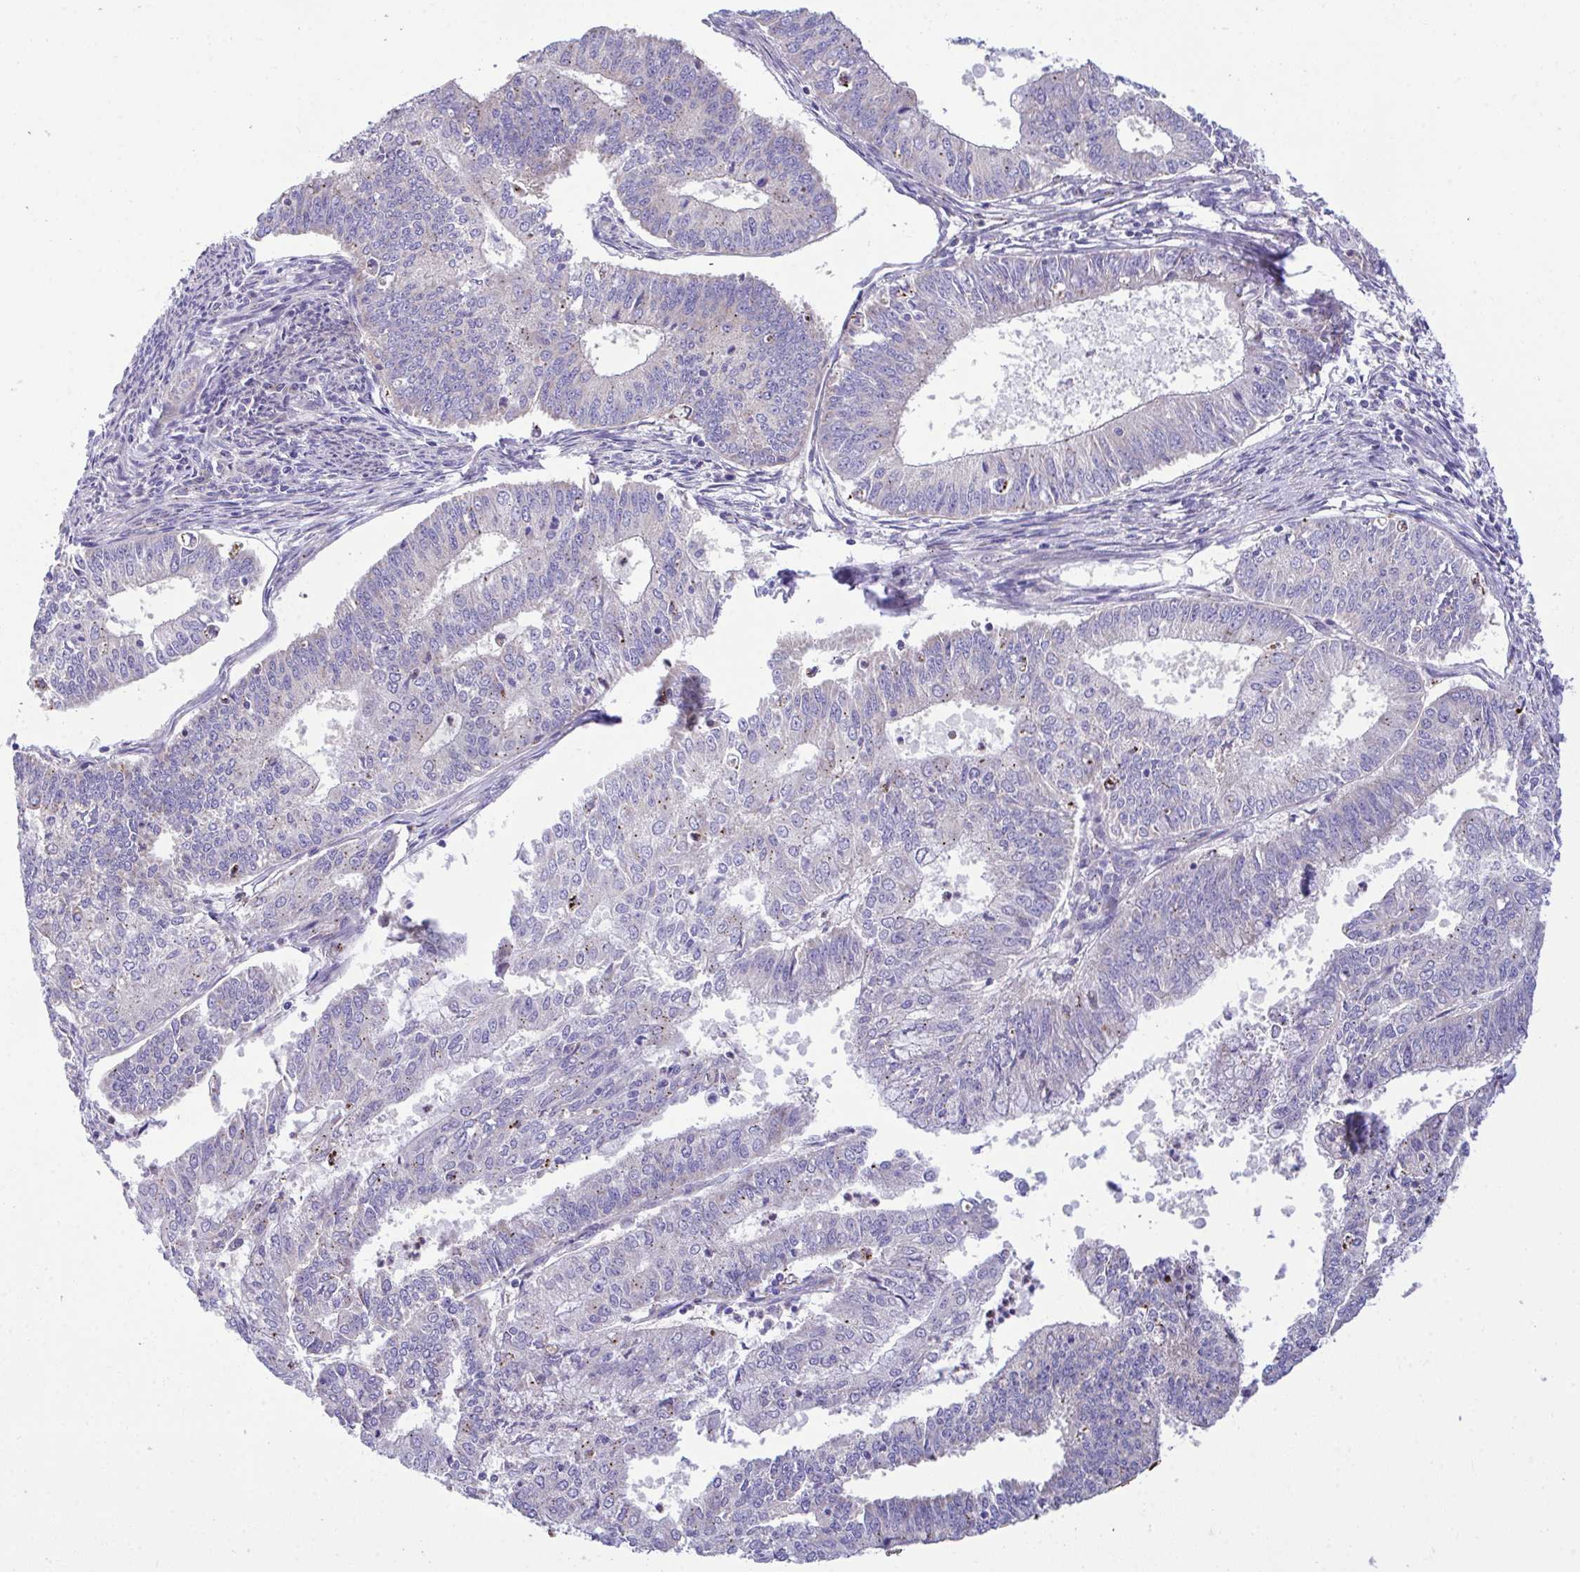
{"staining": {"intensity": "negative", "quantity": "none", "location": "none"}, "tissue": "endometrial cancer", "cell_type": "Tumor cells", "image_type": "cancer", "snomed": [{"axis": "morphology", "description": "Adenocarcinoma, NOS"}, {"axis": "topography", "description": "Endometrium"}], "caption": "DAB (3,3'-diaminobenzidine) immunohistochemical staining of endometrial adenocarcinoma demonstrates no significant positivity in tumor cells.", "gene": "MRPS16", "patient": {"sex": "female", "age": 61}}